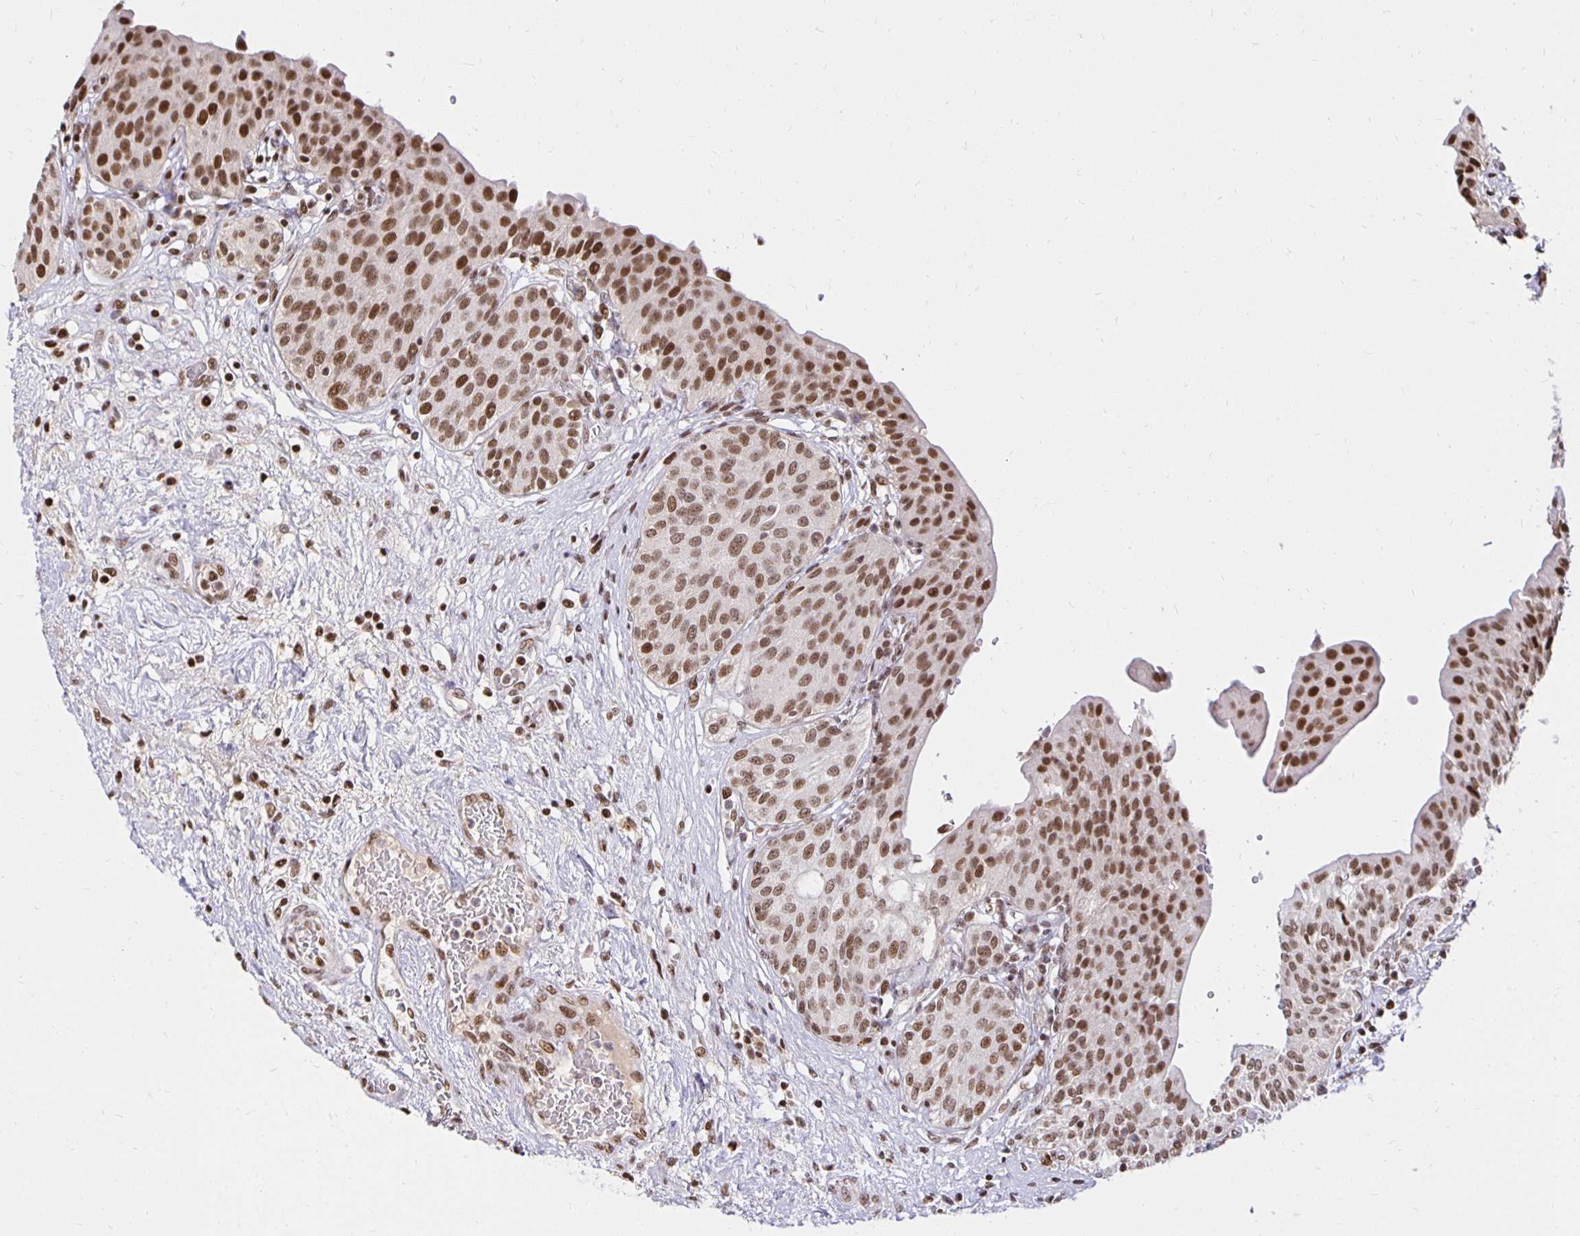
{"staining": {"intensity": "moderate", "quantity": ">75%", "location": "nuclear"}, "tissue": "urinary bladder", "cell_type": "Urothelial cells", "image_type": "normal", "snomed": [{"axis": "morphology", "description": "Normal tissue, NOS"}, {"axis": "topography", "description": "Urinary bladder"}], "caption": "DAB (3,3'-diaminobenzidine) immunohistochemical staining of benign urinary bladder reveals moderate nuclear protein expression in about >75% of urothelial cells.", "gene": "ZNF579", "patient": {"sex": "male", "age": 68}}